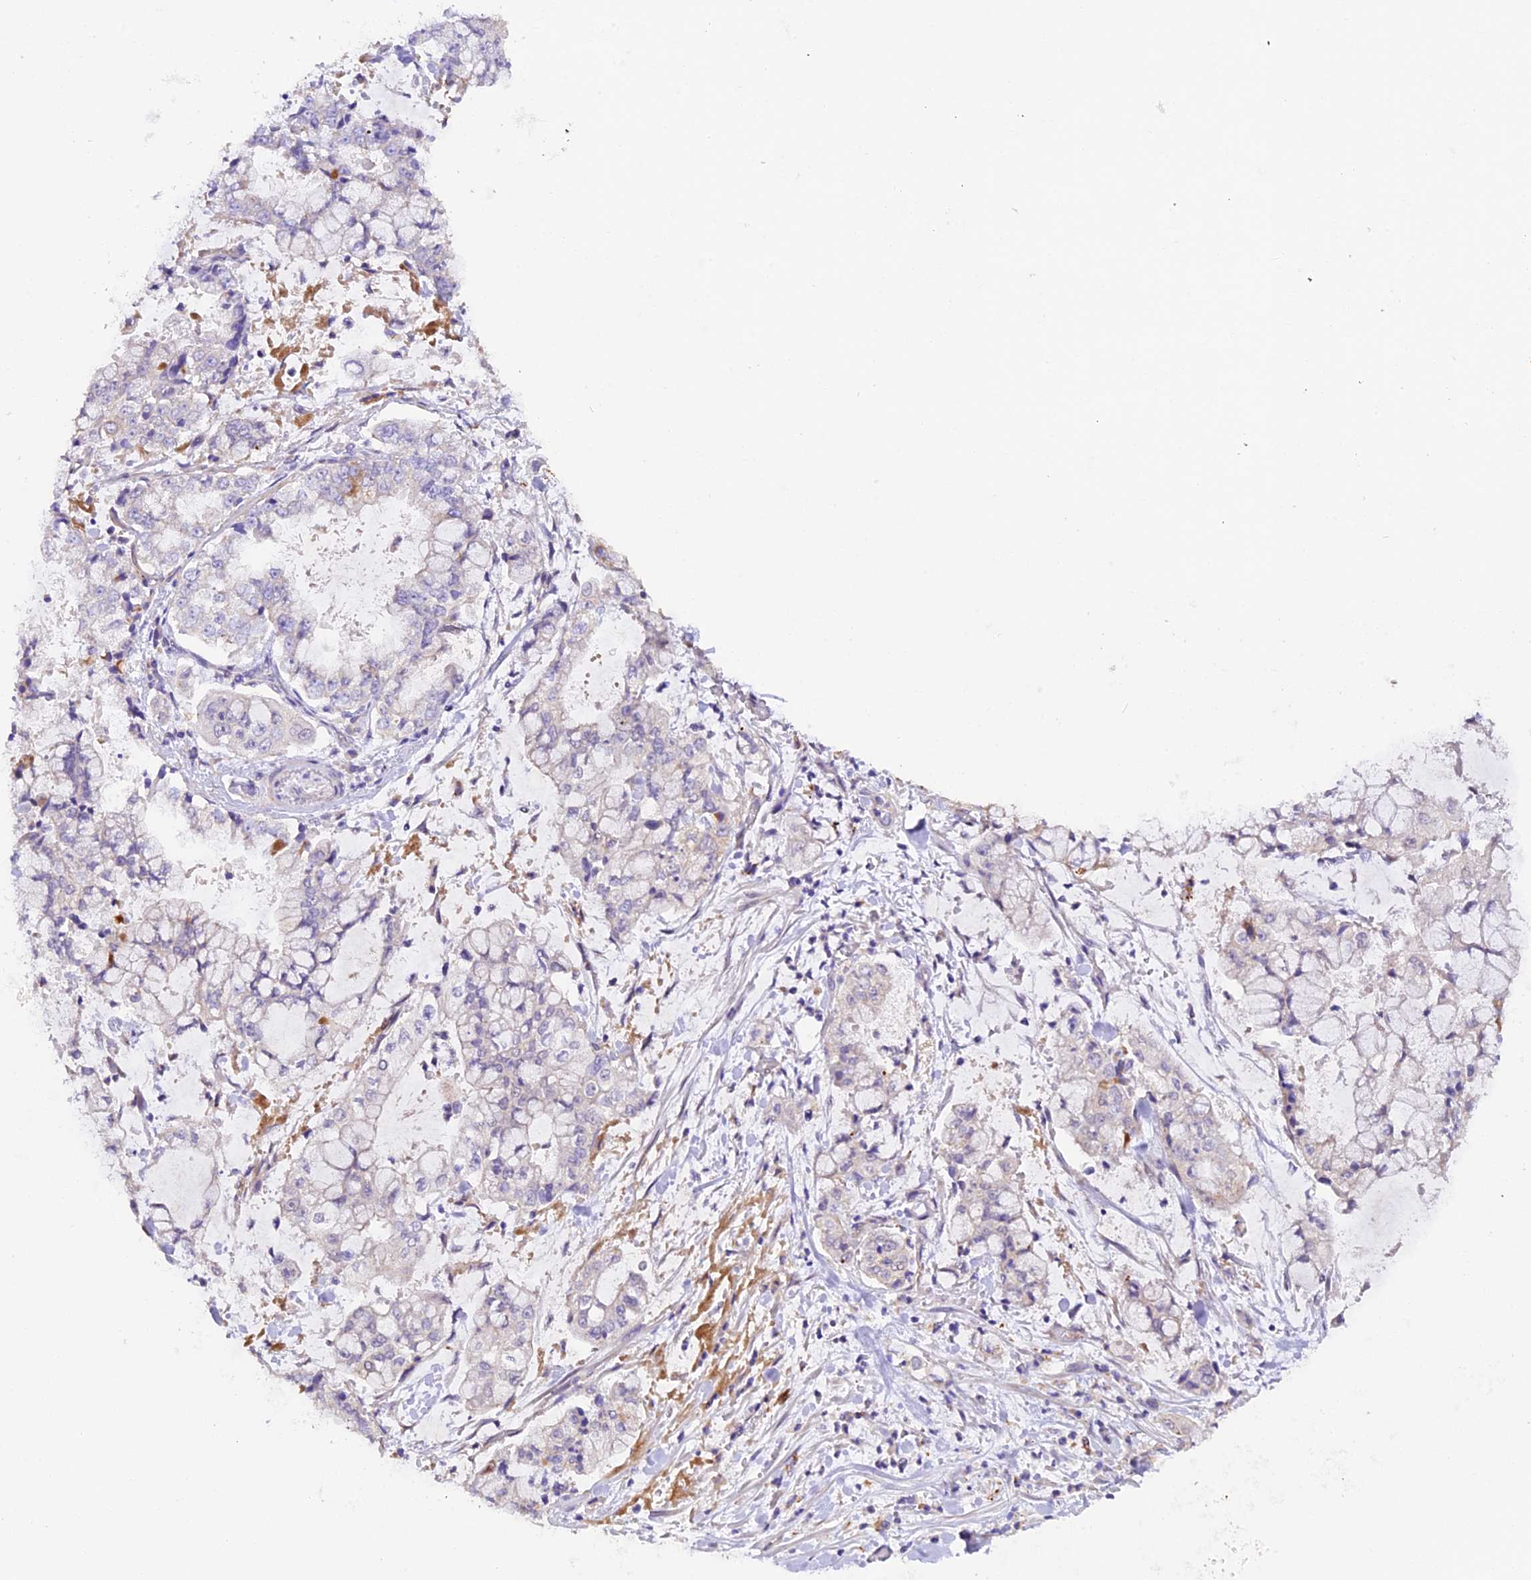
{"staining": {"intensity": "negative", "quantity": "none", "location": "none"}, "tissue": "stomach cancer", "cell_type": "Tumor cells", "image_type": "cancer", "snomed": [{"axis": "morphology", "description": "Adenocarcinoma, NOS"}, {"axis": "topography", "description": "Stomach"}], "caption": "Human adenocarcinoma (stomach) stained for a protein using IHC shows no positivity in tumor cells.", "gene": "NCK2", "patient": {"sex": "male", "age": 76}}